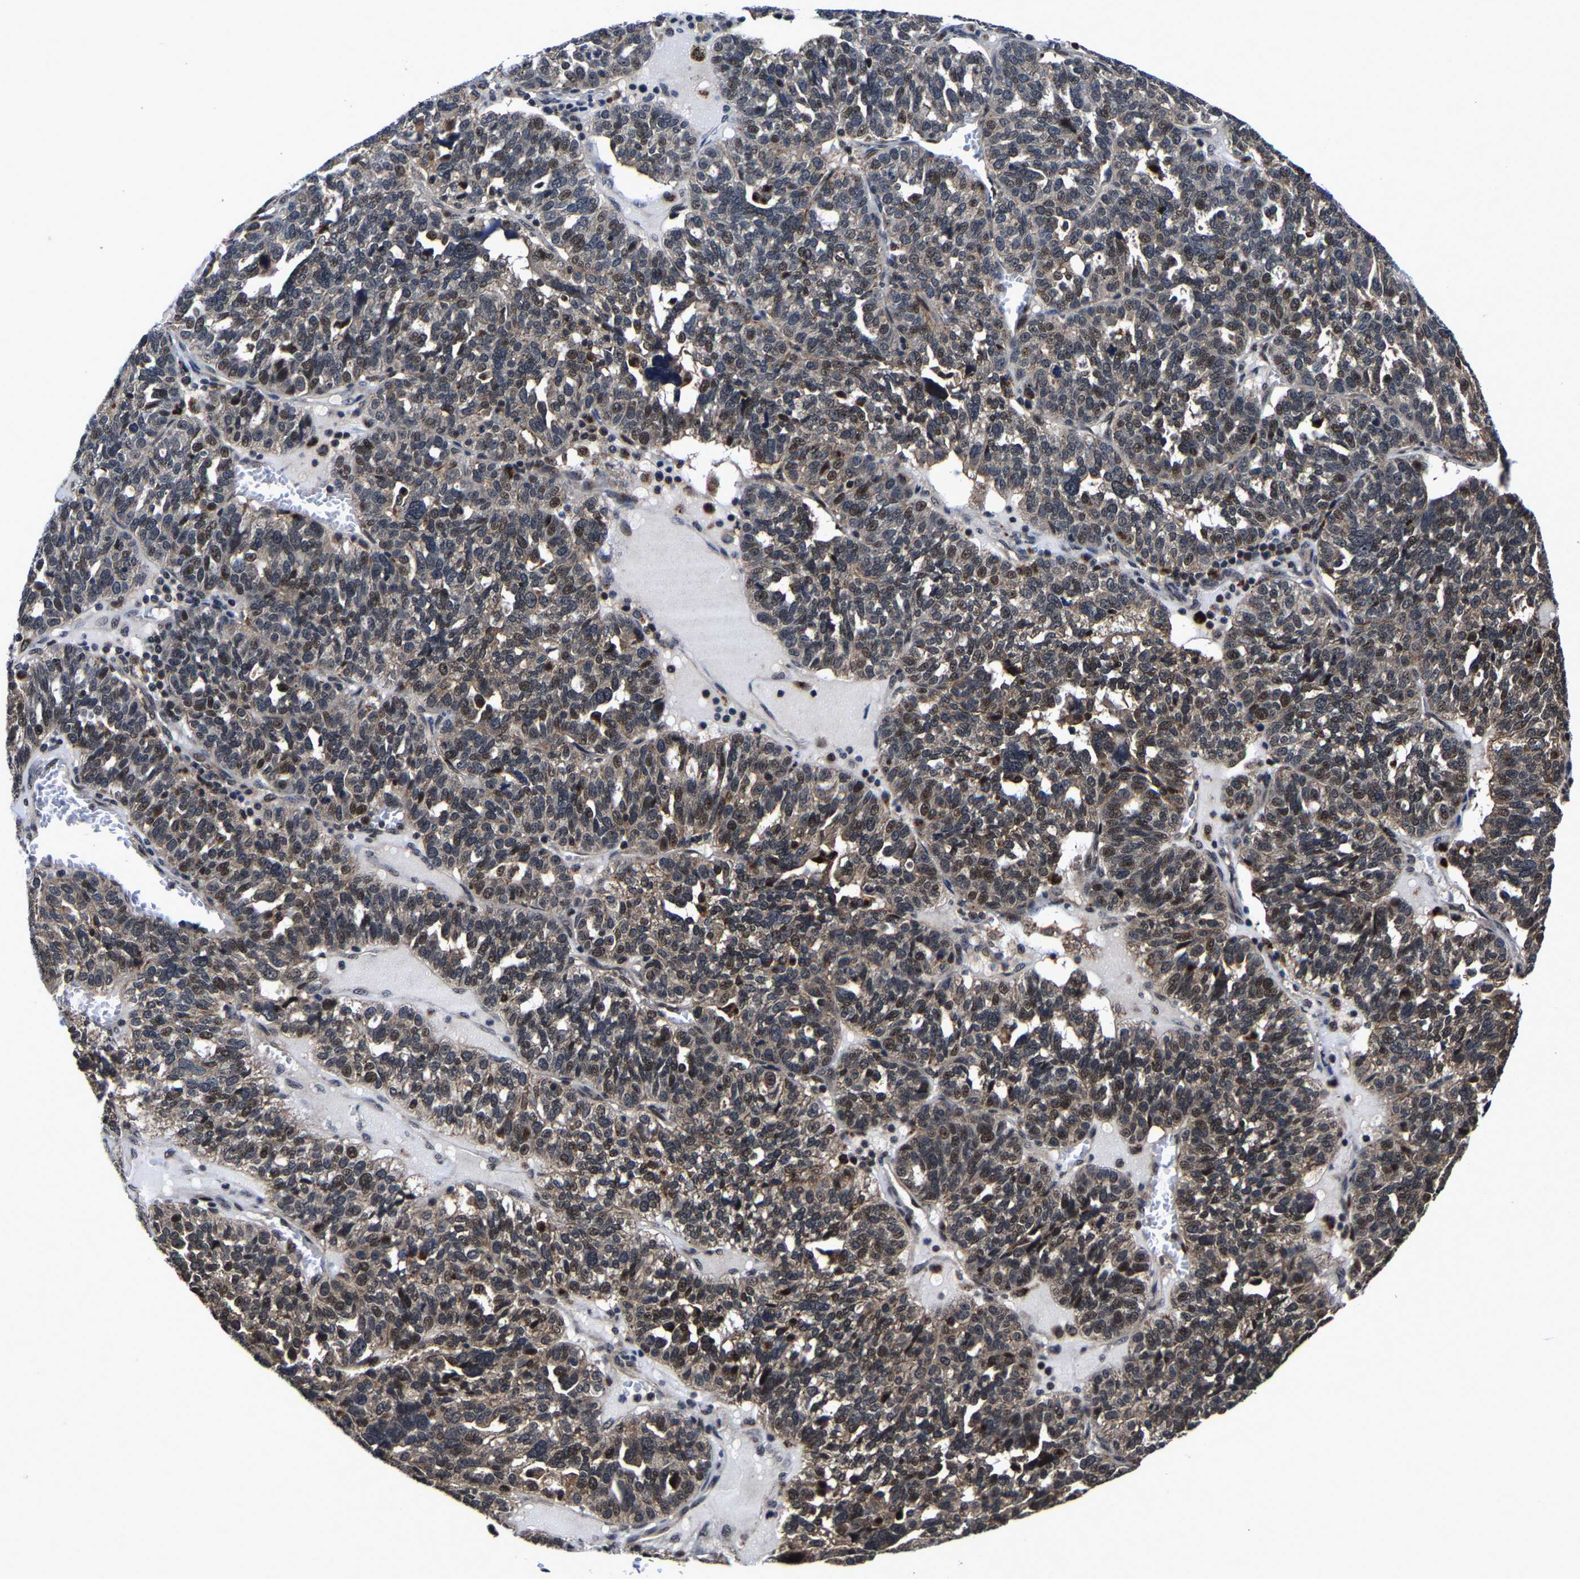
{"staining": {"intensity": "moderate", "quantity": ">75%", "location": "cytoplasmic/membranous,nuclear"}, "tissue": "ovarian cancer", "cell_type": "Tumor cells", "image_type": "cancer", "snomed": [{"axis": "morphology", "description": "Cystadenocarcinoma, serous, NOS"}, {"axis": "topography", "description": "Ovary"}], "caption": "The image reveals staining of serous cystadenocarcinoma (ovarian), revealing moderate cytoplasmic/membranous and nuclear protein staining (brown color) within tumor cells.", "gene": "ZCCHC7", "patient": {"sex": "female", "age": 59}}